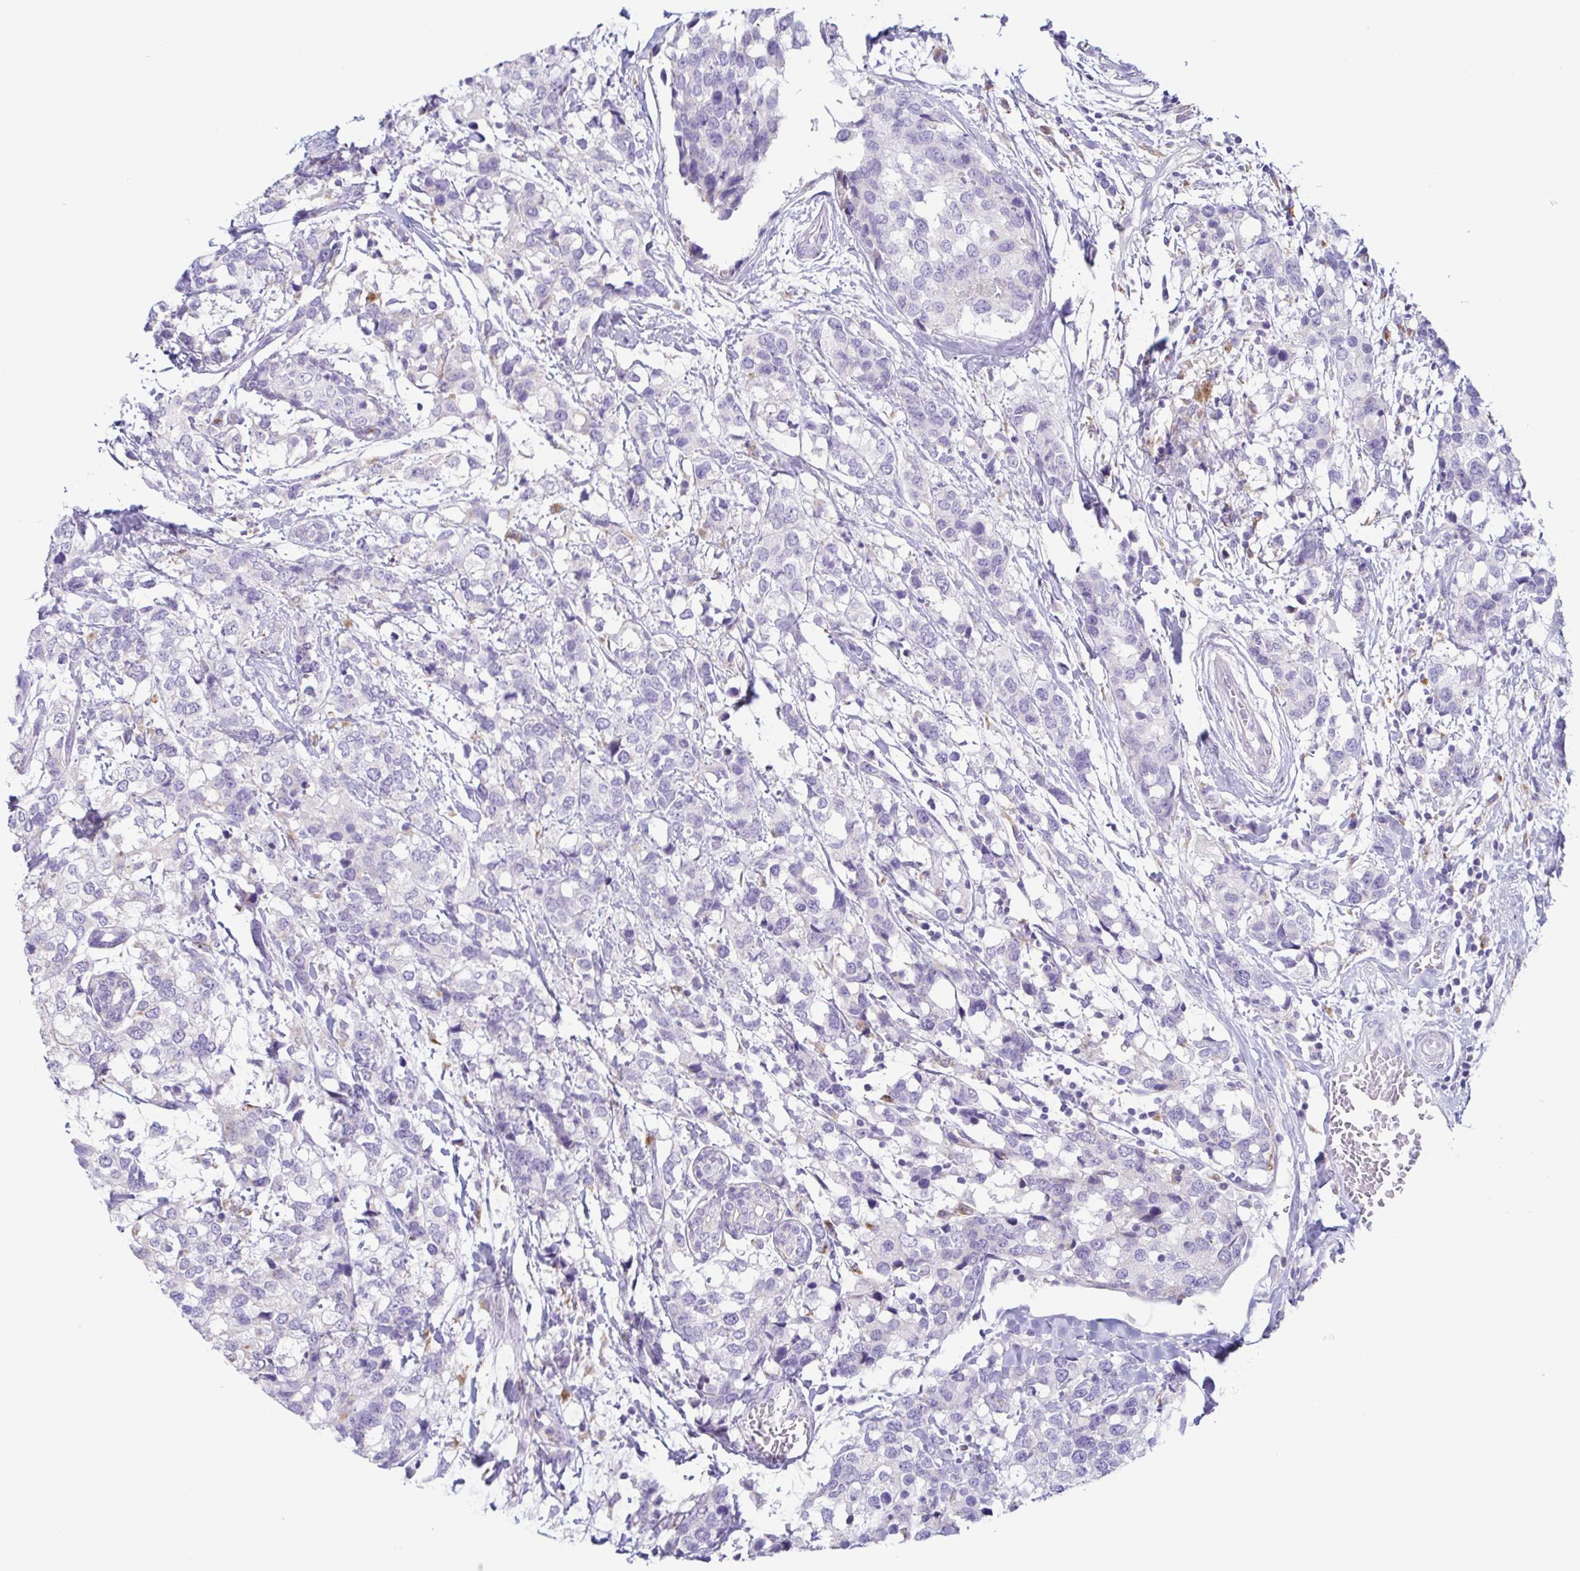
{"staining": {"intensity": "negative", "quantity": "none", "location": "none"}, "tissue": "breast cancer", "cell_type": "Tumor cells", "image_type": "cancer", "snomed": [{"axis": "morphology", "description": "Lobular carcinoma"}, {"axis": "topography", "description": "Breast"}], "caption": "Immunohistochemistry photomicrograph of human breast lobular carcinoma stained for a protein (brown), which demonstrates no positivity in tumor cells. (Brightfield microscopy of DAB (3,3'-diaminobenzidine) immunohistochemistry at high magnification).", "gene": "ATP6V1G2", "patient": {"sex": "female", "age": 59}}